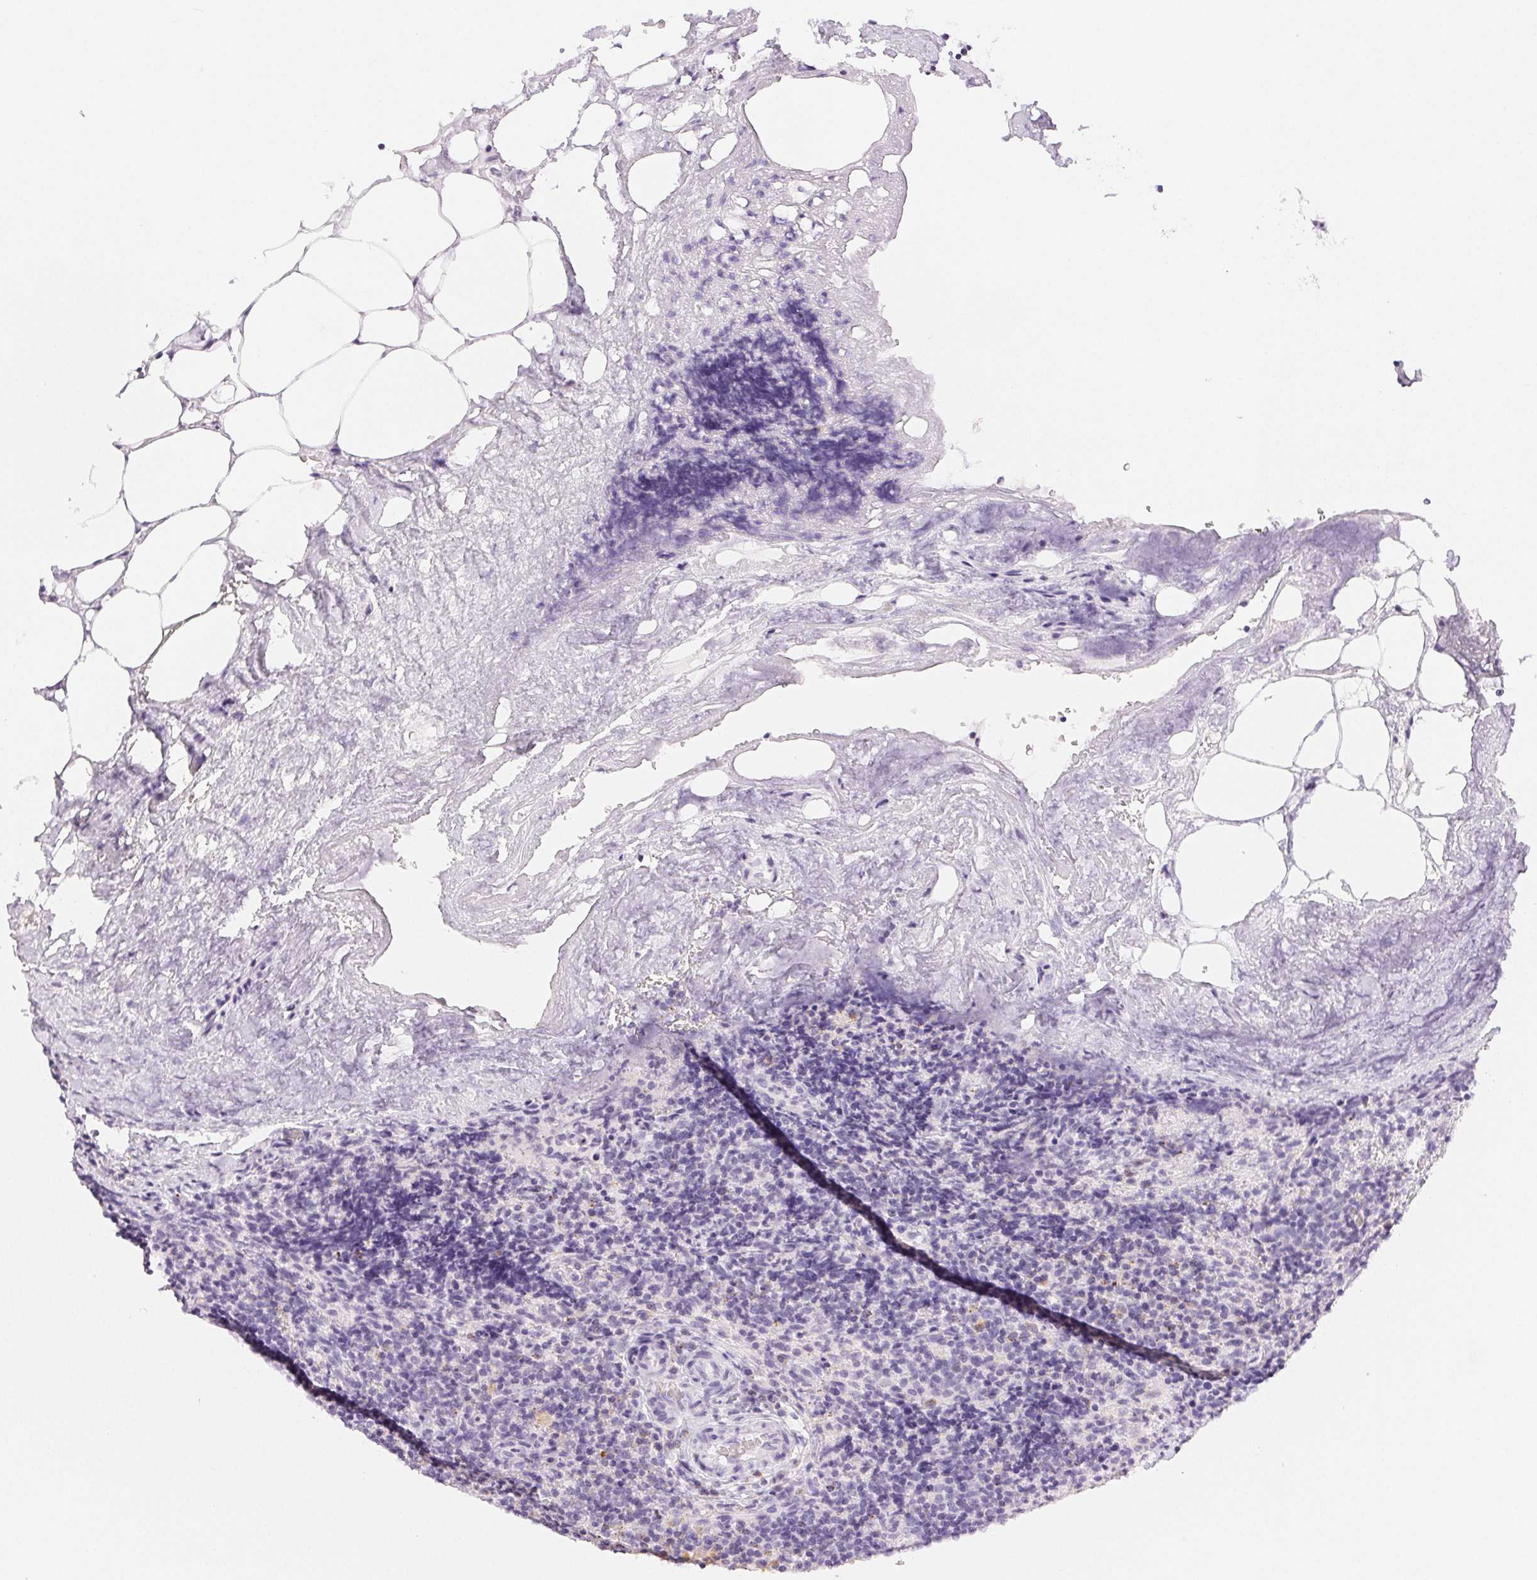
{"staining": {"intensity": "negative", "quantity": "none", "location": "none"}, "tissue": "lymph node", "cell_type": "Germinal center cells", "image_type": "normal", "snomed": [{"axis": "morphology", "description": "Normal tissue, NOS"}, {"axis": "topography", "description": "Lymph node"}], "caption": "The IHC histopathology image has no significant positivity in germinal center cells of lymph node. The staining is performed using DAB (3,3'-diaminobenzidine) brown chromogen with nuclei counter-stained in using hematoxylin.", "gene": "SLC5A2", "patient": {"sex": "male", "age": 67}}